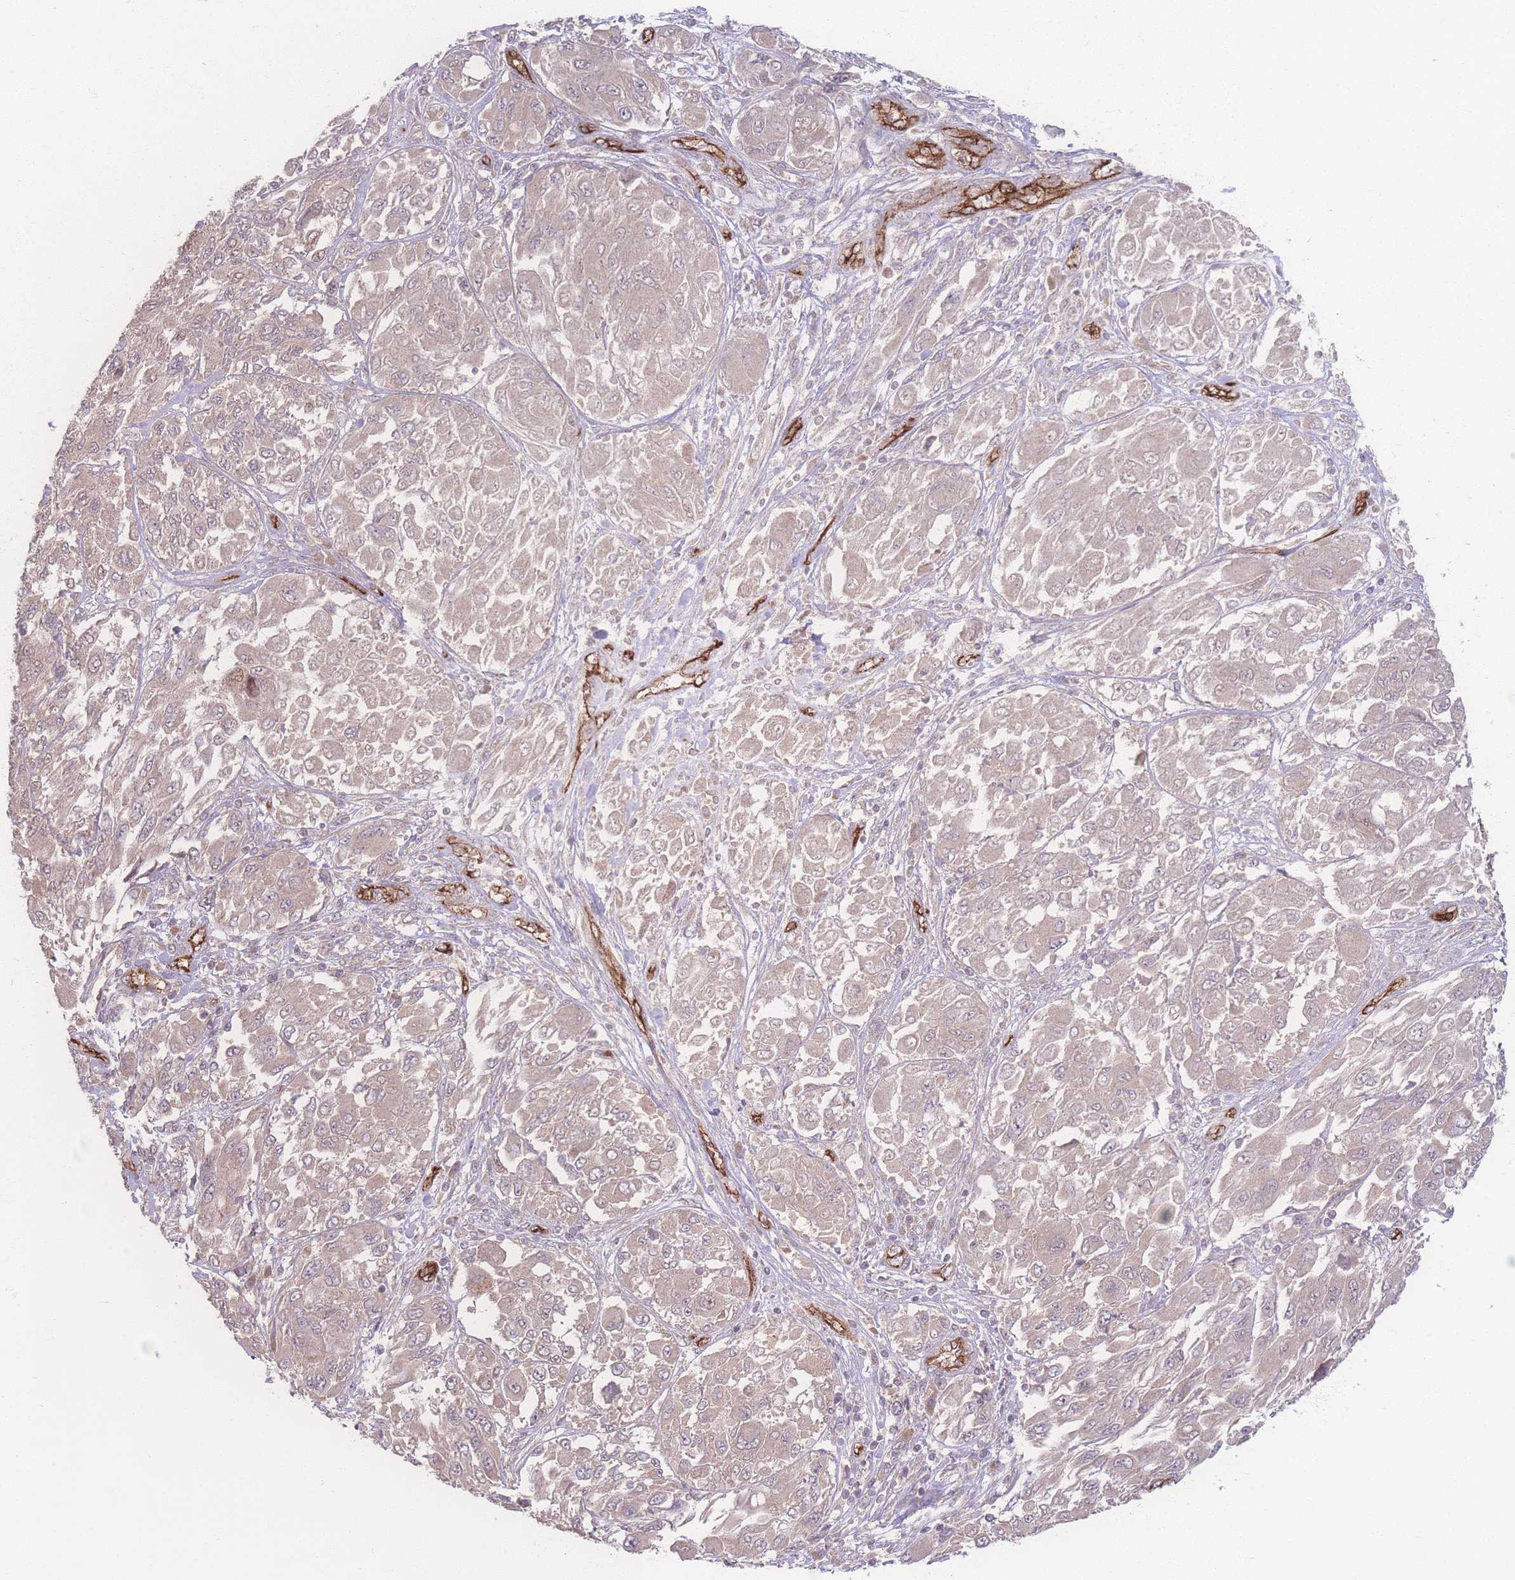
{"staining": {"intensity": "negative", "quantity": "none", "location": "none"}, "tissue": "melanoma", "cell_type": "Tumor cells", "image_type": "cancer", "snomed": [{"axis": "morphology", "description": "Malignant melanoma, NOS"}, {"axis": "topography", "description": "Skin"}], "caption": "Immunohistochemical staining of malignant melanoma reveals no significant positivity in tumor cells.", "gene": "INSR", "patient": {"sex": "female", "age": 91}}